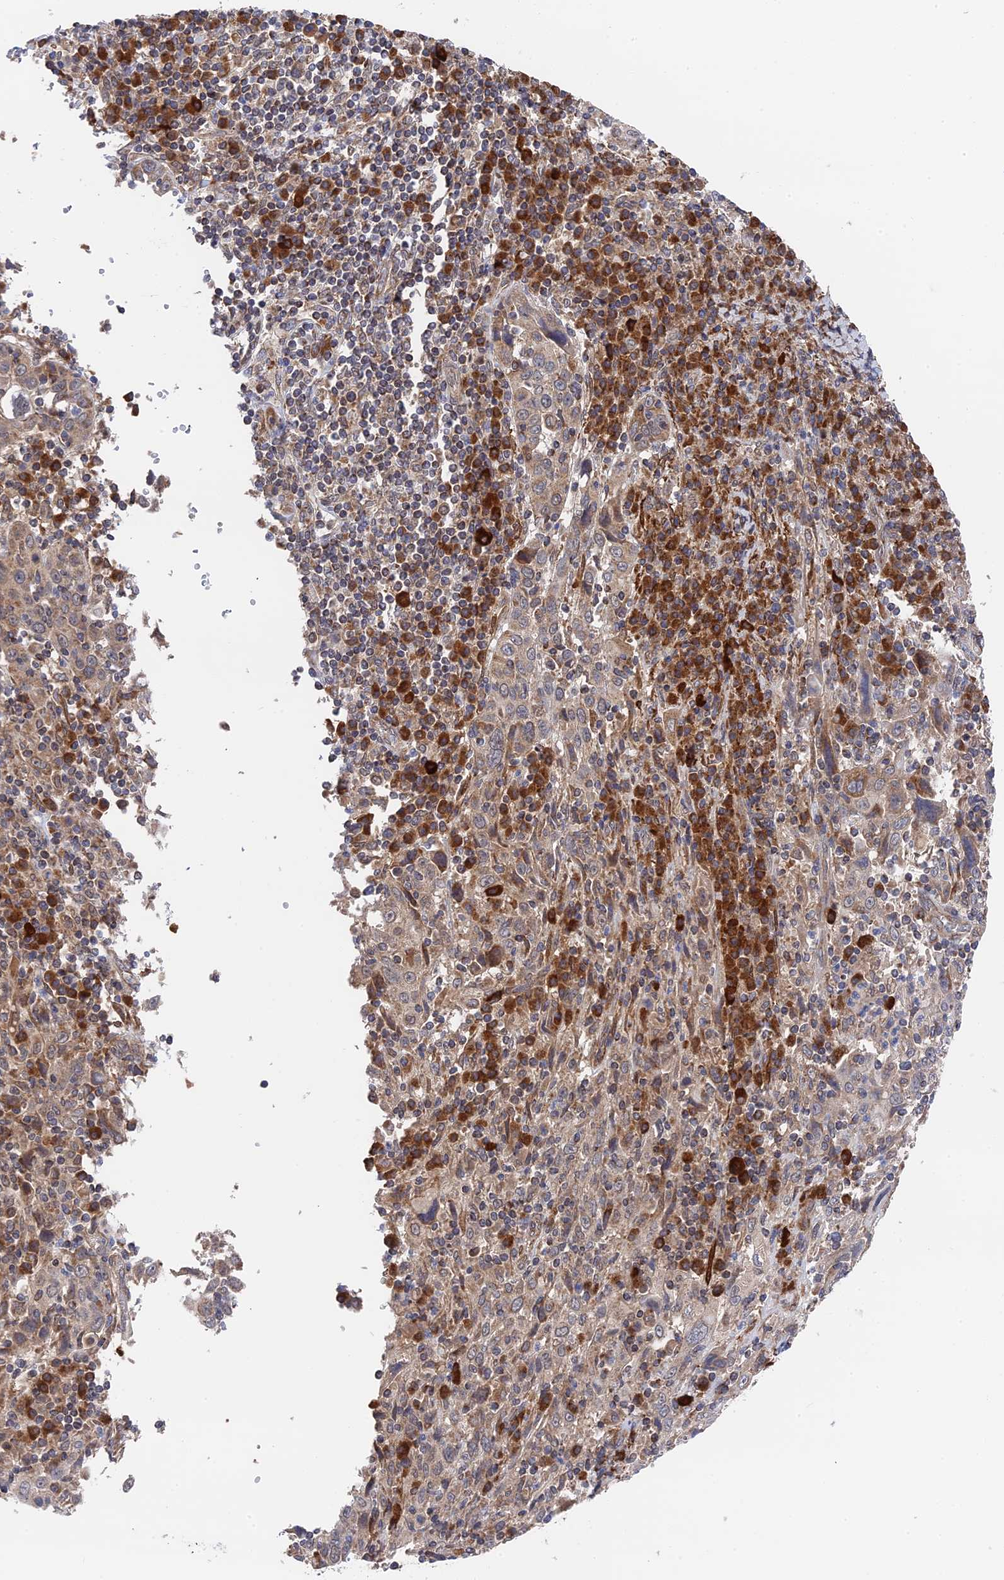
{"staining": {"intensity": "weak", "quantity": "25%-75%", "location": "cytoplasmic/membranous"}, "tissue": "cervical cancer", "cell_type": "Tumor cells", "image_type": "cancer", "snomed": [{"axis": "morphology", "description": "Squamous cell carcinoma, NOS"}, {"axis": "topography", "description": "Cervix"}], "caption": "Brown immunohistochemical staining in cervical cancer (squamous cell carcinoma) shows weak cytoplasmic/membranous positivity in about 25%-75% of tumor cells.", "gene": "ZNF320", "patient": {"sex": "female", "age": 46}}